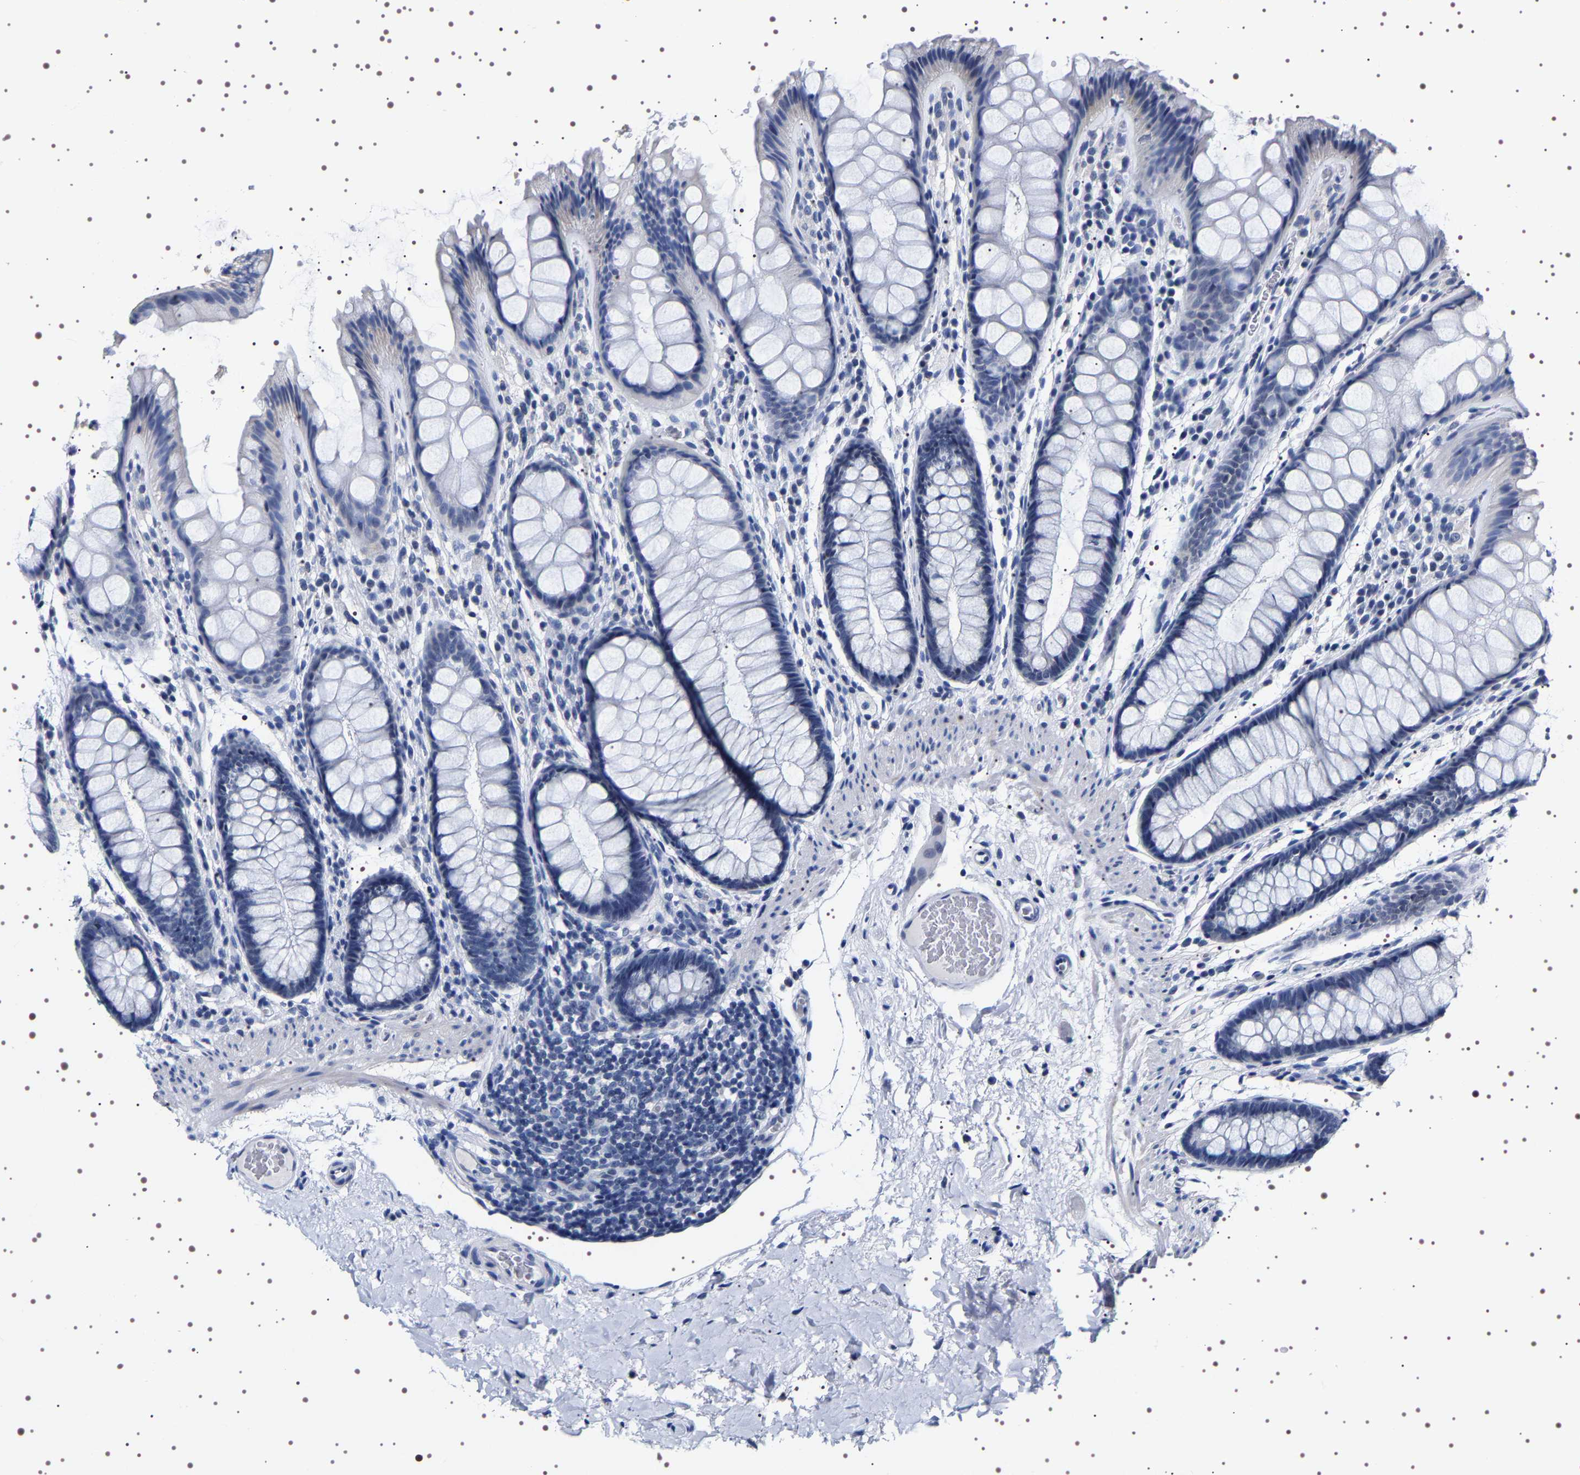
{"staining": {"intensity": "negative", "quantity": "none", "location": "none"}, "tissue": "colon", "cell_type": "Endothelial cells", "image_type": "normal", "snomed": [{"axis": "morphology", "description": "Normal tissue, NOS"}, {"axis": "topography", "description": "Colon"}], "caption": "High power microscopy image of an immunohistochemistry (IHC) micrograph of benign colon, revealing no significant staining in endothelial cells. (IHC, brightfield microscopy, high magnification).", "gene": "UBQLN3", "patient": {"sex": "female", "age": 56}}